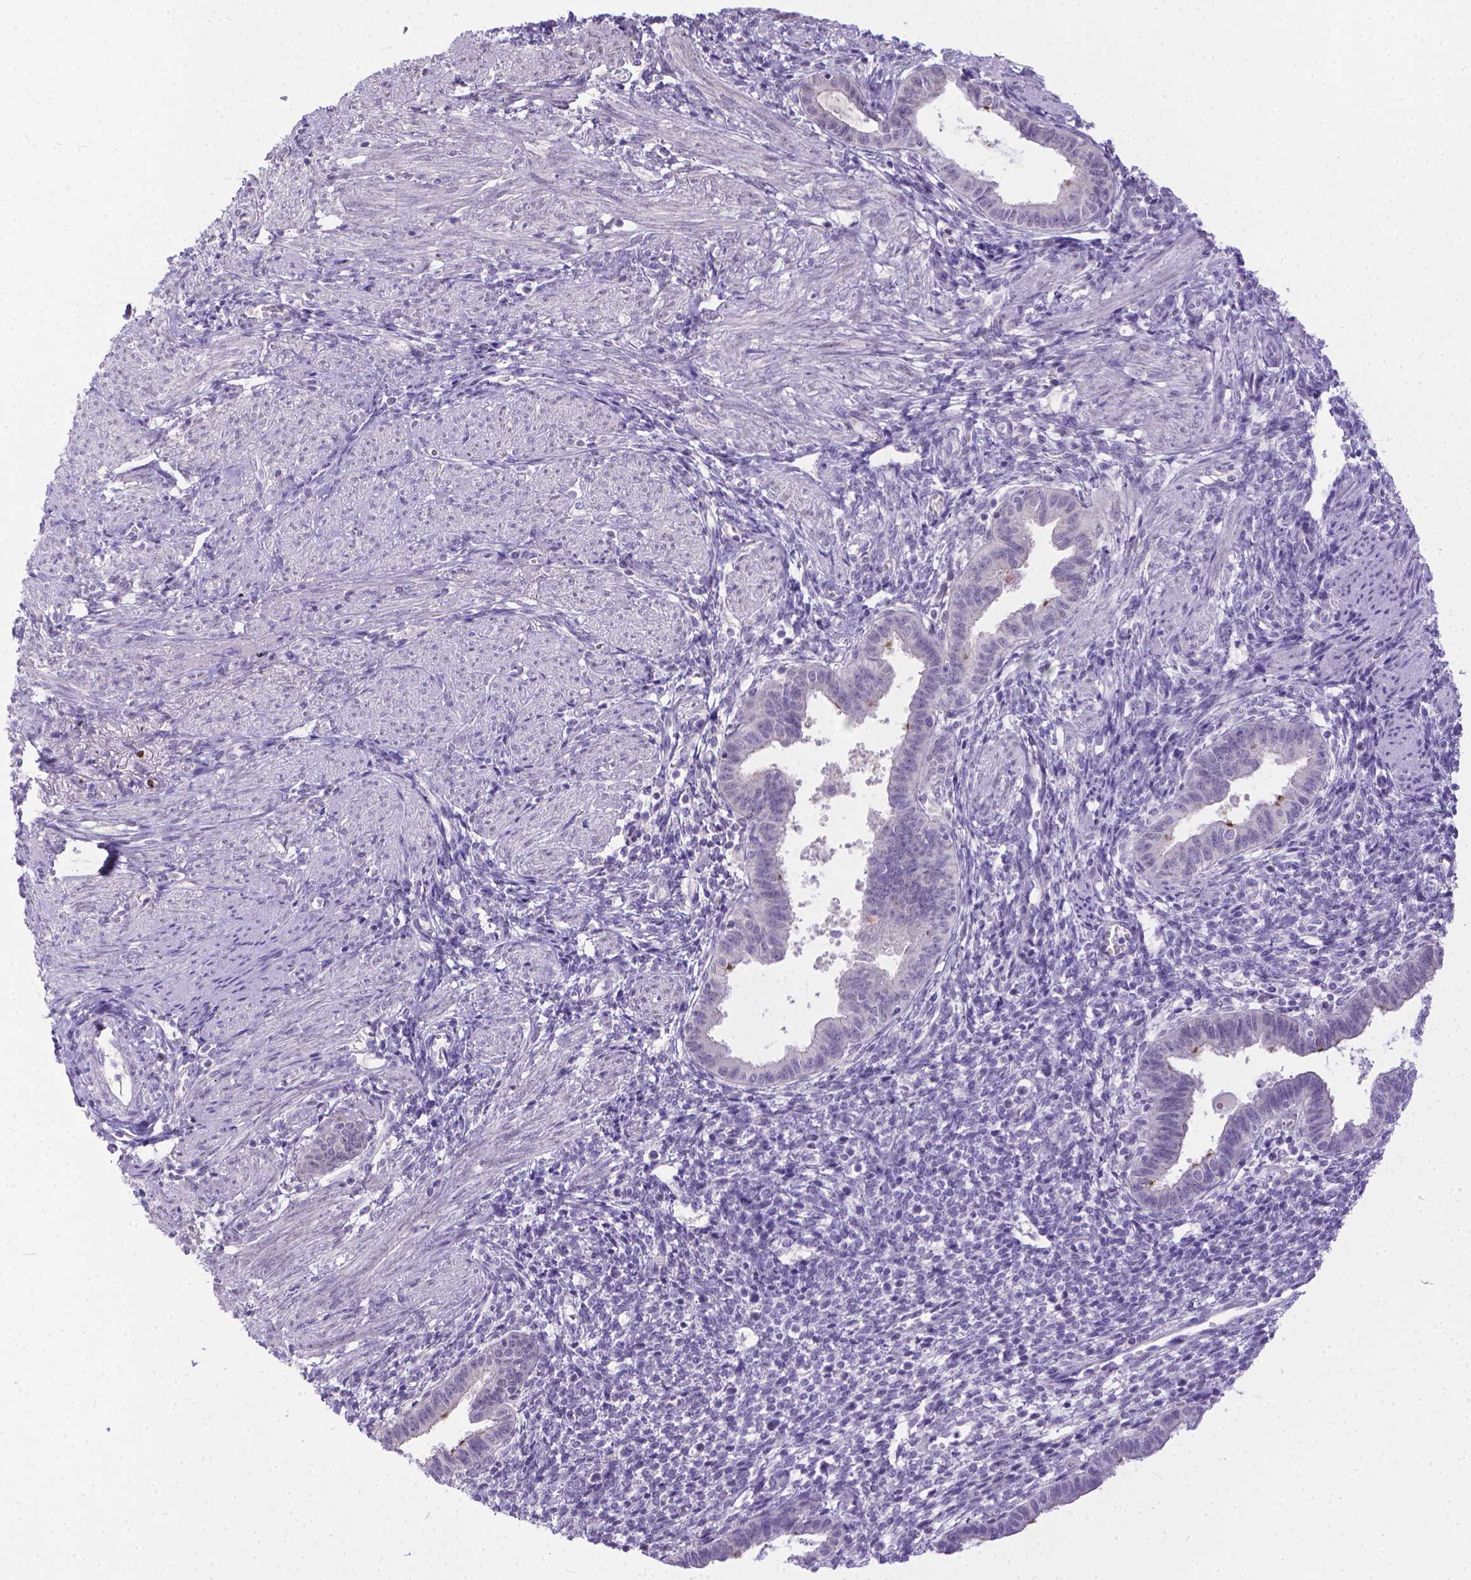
{"staining": {"intensity": "negative", "quantity": "none", "location": "none"}, "tissue": "endometrium", "cell_type": "Cells in endometrial stroma", "image_type": "normal", "snomed": [{"axis": "morphology", "description": "Normal tissue, NOS"}, {"axis": "topography", "description": "Endometrium"}], "caption": "This is an IHC histopathology image of unremarkable human endometrium. There is no positivity in cells in endometrial stroma.", "gene": "TTLL6", "patient": {"sex": "female", "age": 37}}